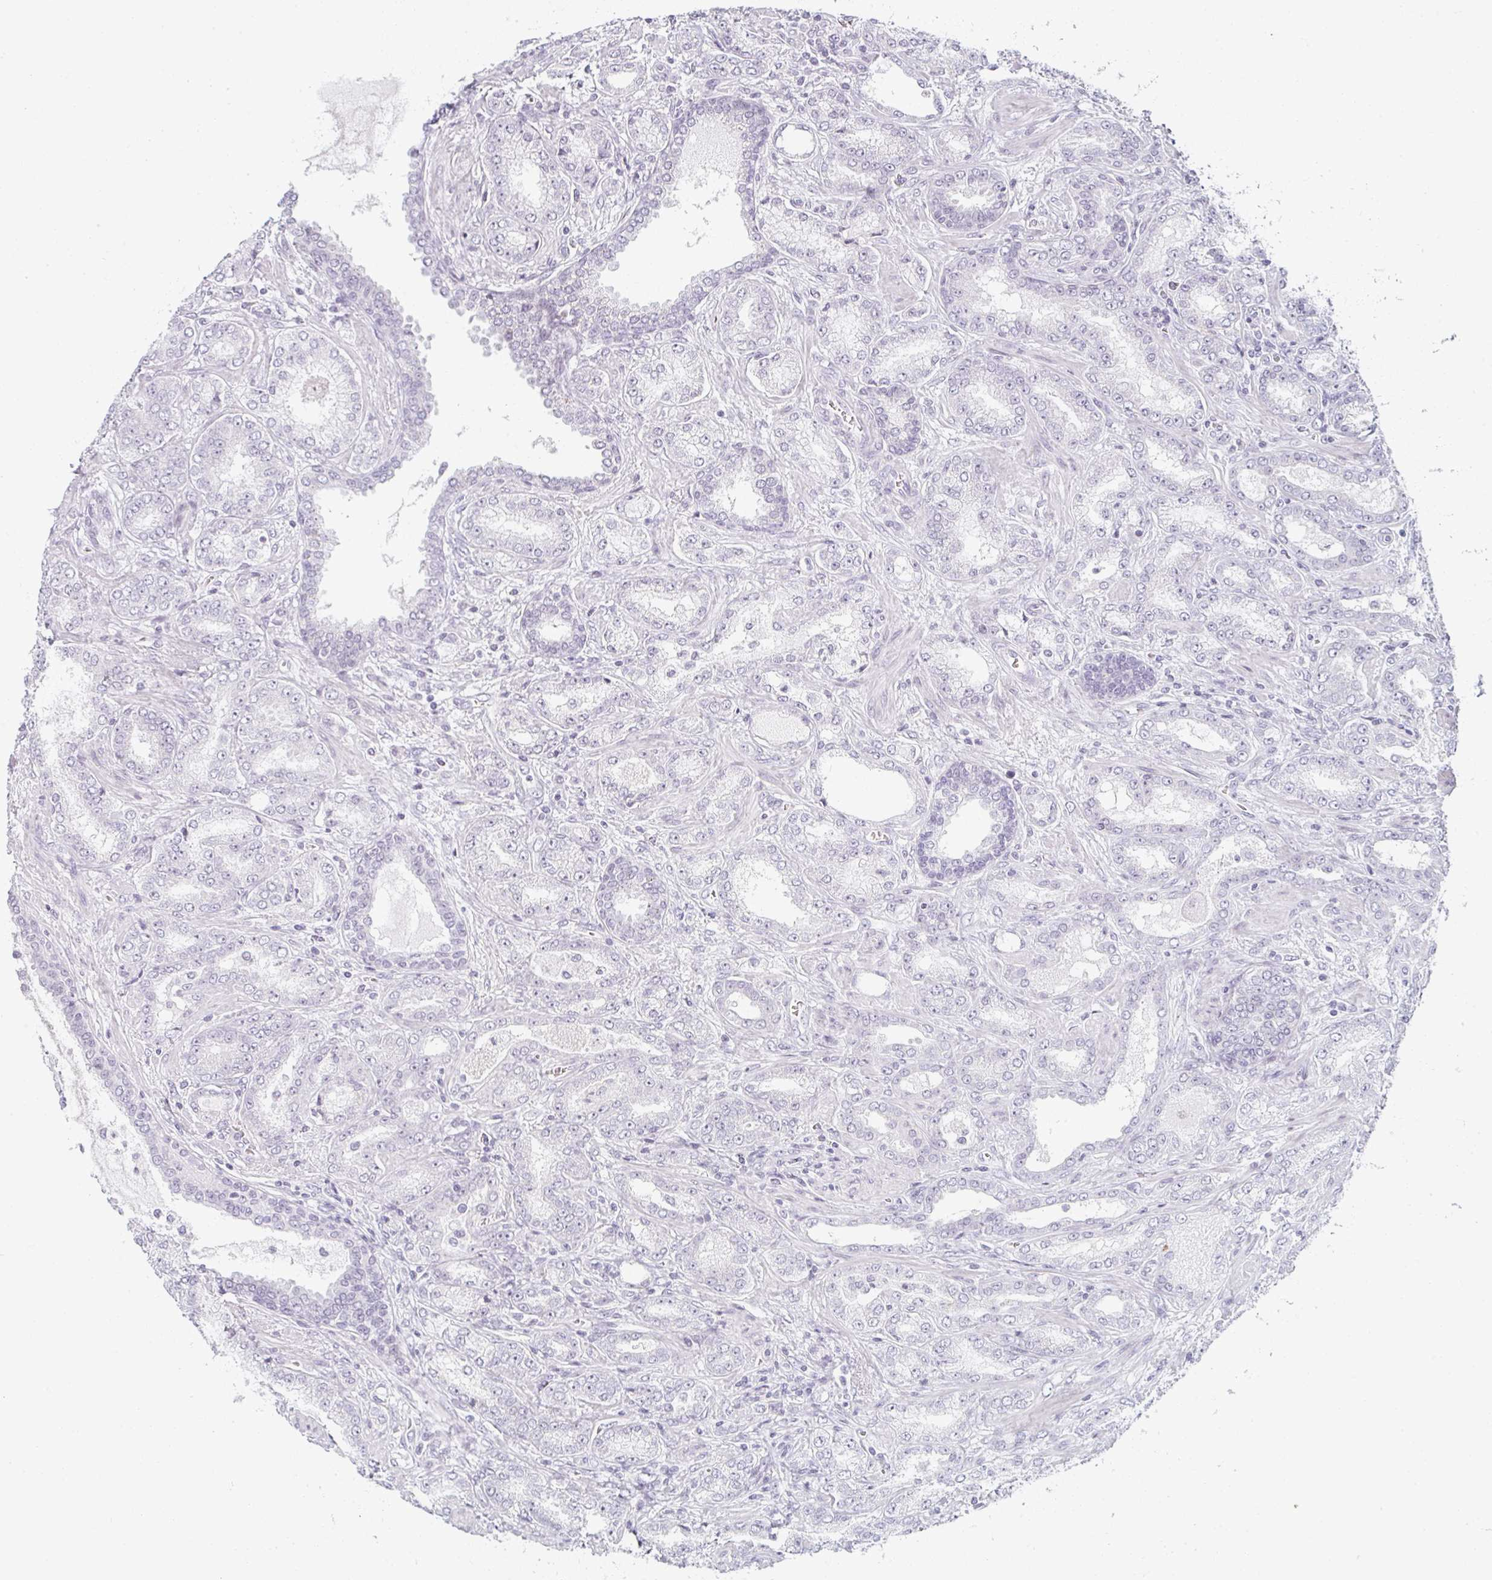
{"staining": {"intensity": "negative", "quantity": "none", "location": "none"}, "tissue": "prostate cancer", "cell_type": "Tumor cells", "image_type": "cancer", "snomed": [{"axis": "morphology", "description": "Adenocarcinoma, High grade"}, {"axis": "topography", "description": "Prostate"}], "caption": "This is an immunohistochemistry (IHC) histopathology image of human prostate high-grade adenocarcinoma. There is no positivity in tumor cells.", "gene": "RBBP6", "patient": {"sex": "male", "age": 72}}